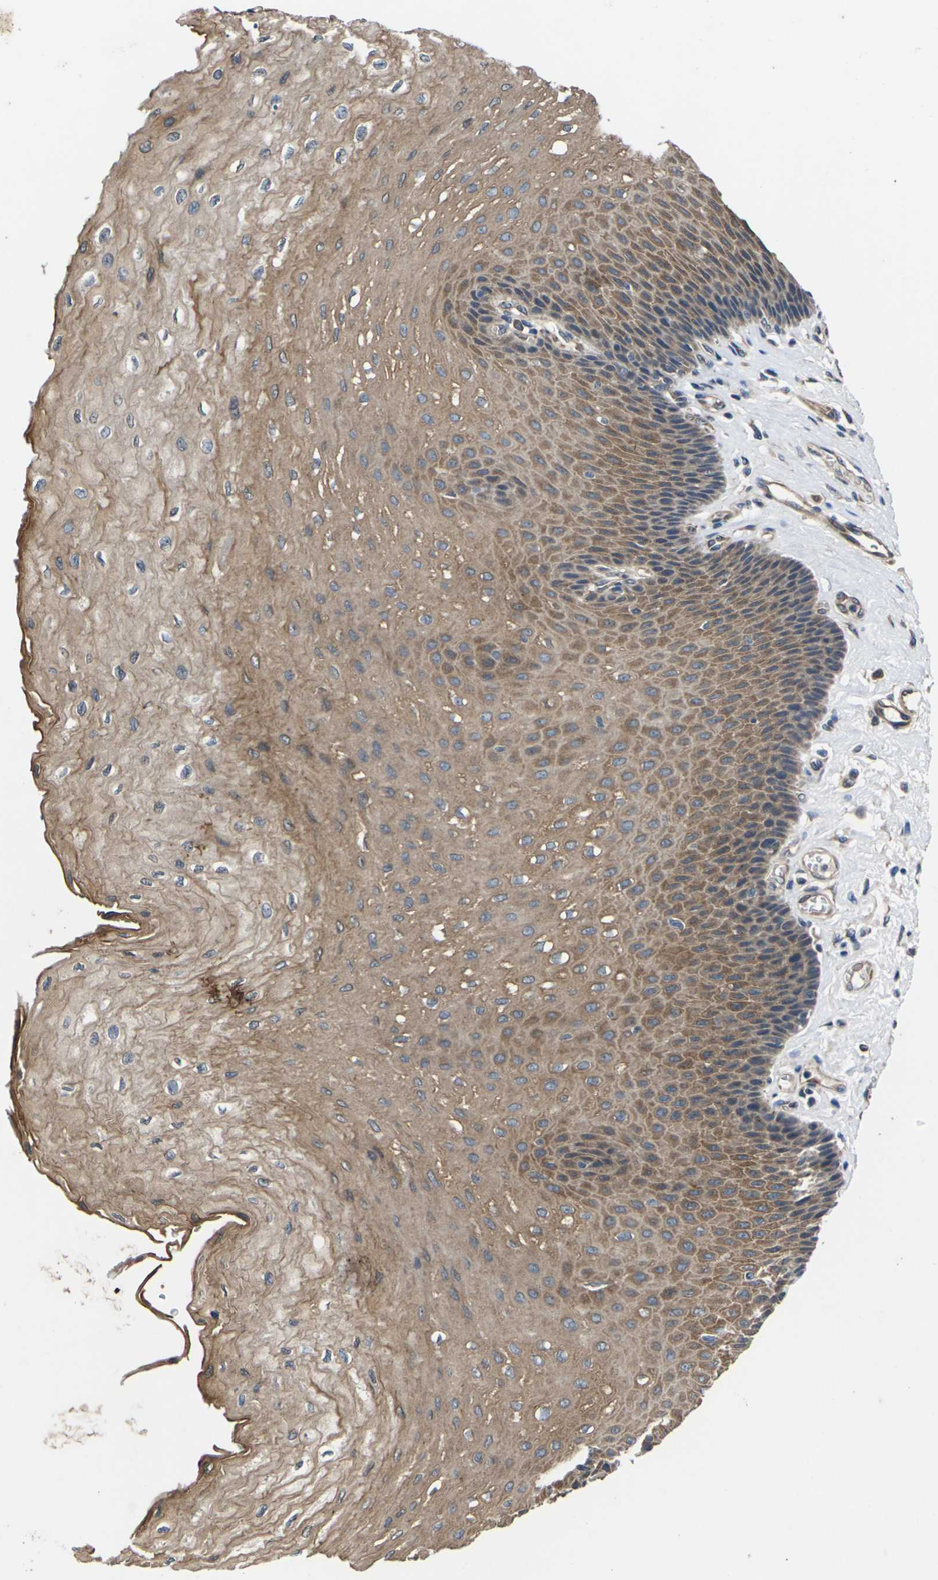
{"staining": {"intensity": "moderate", "quantity": ">75%", "location": "cytoplasmic/membranous"}, "tissue": "esophagus", "cell_type": "Squamous epithelial cells", "image_type": "normal", "snomed": [{"axis": "morphology", "description": "Normal tissue, NOS"}, {"axis": "topography", "description": "Esophagus"}], "caption": "Immunohistochemistry (IHC) (DAB (3,3'-diaminobenzidine)) staining of benign human esophagus reveals moderate cytoplasmic/membranous protein expression in approximately >75% of squamous epithelial cells. (brown staining indicates protein expression, while blue staining denotes nuclei).", "gene": "DKK2", "patient": {"sex": "female", "age": 72}}